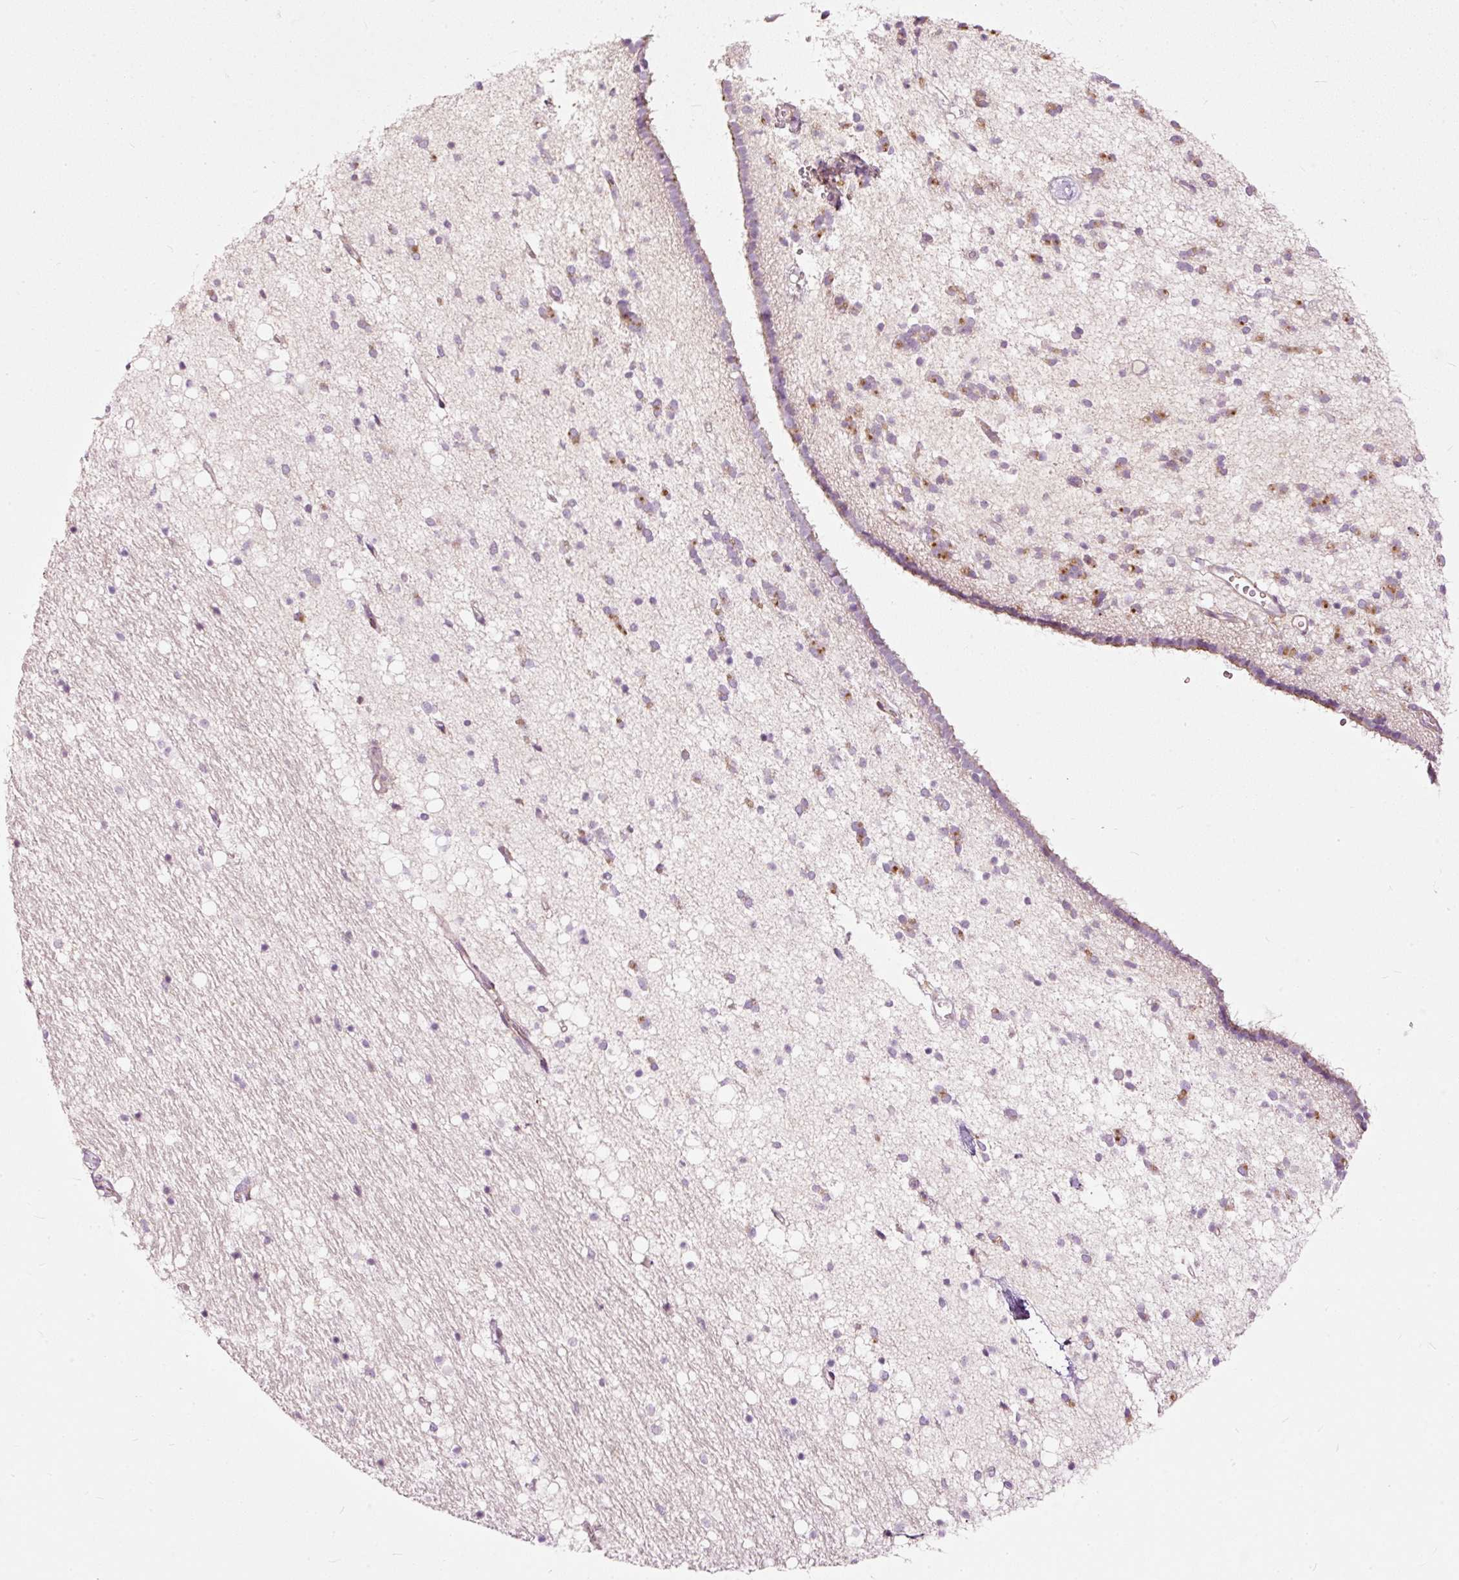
{"staining": {"intensity": "moderate", "quantity": "<25%", "location": "cytoplasmic/membranous"}, "tissue": "caudate", "cell_type": "Glial cells", "image_type": "normal", "snomed": [{"axis": "morphology", "description": "Normal tissue, NOS"}, {"axis": "topography", "description": "Lateral ventricle wall"}], "caption": "This is an image of immunohistochemistry staining of normal caudate, which shows moderate positivity in the cytoplasmic/membranous of glial cells.", "gene": "PAQR9", "patient": {"sex": "male", "age": 37}}